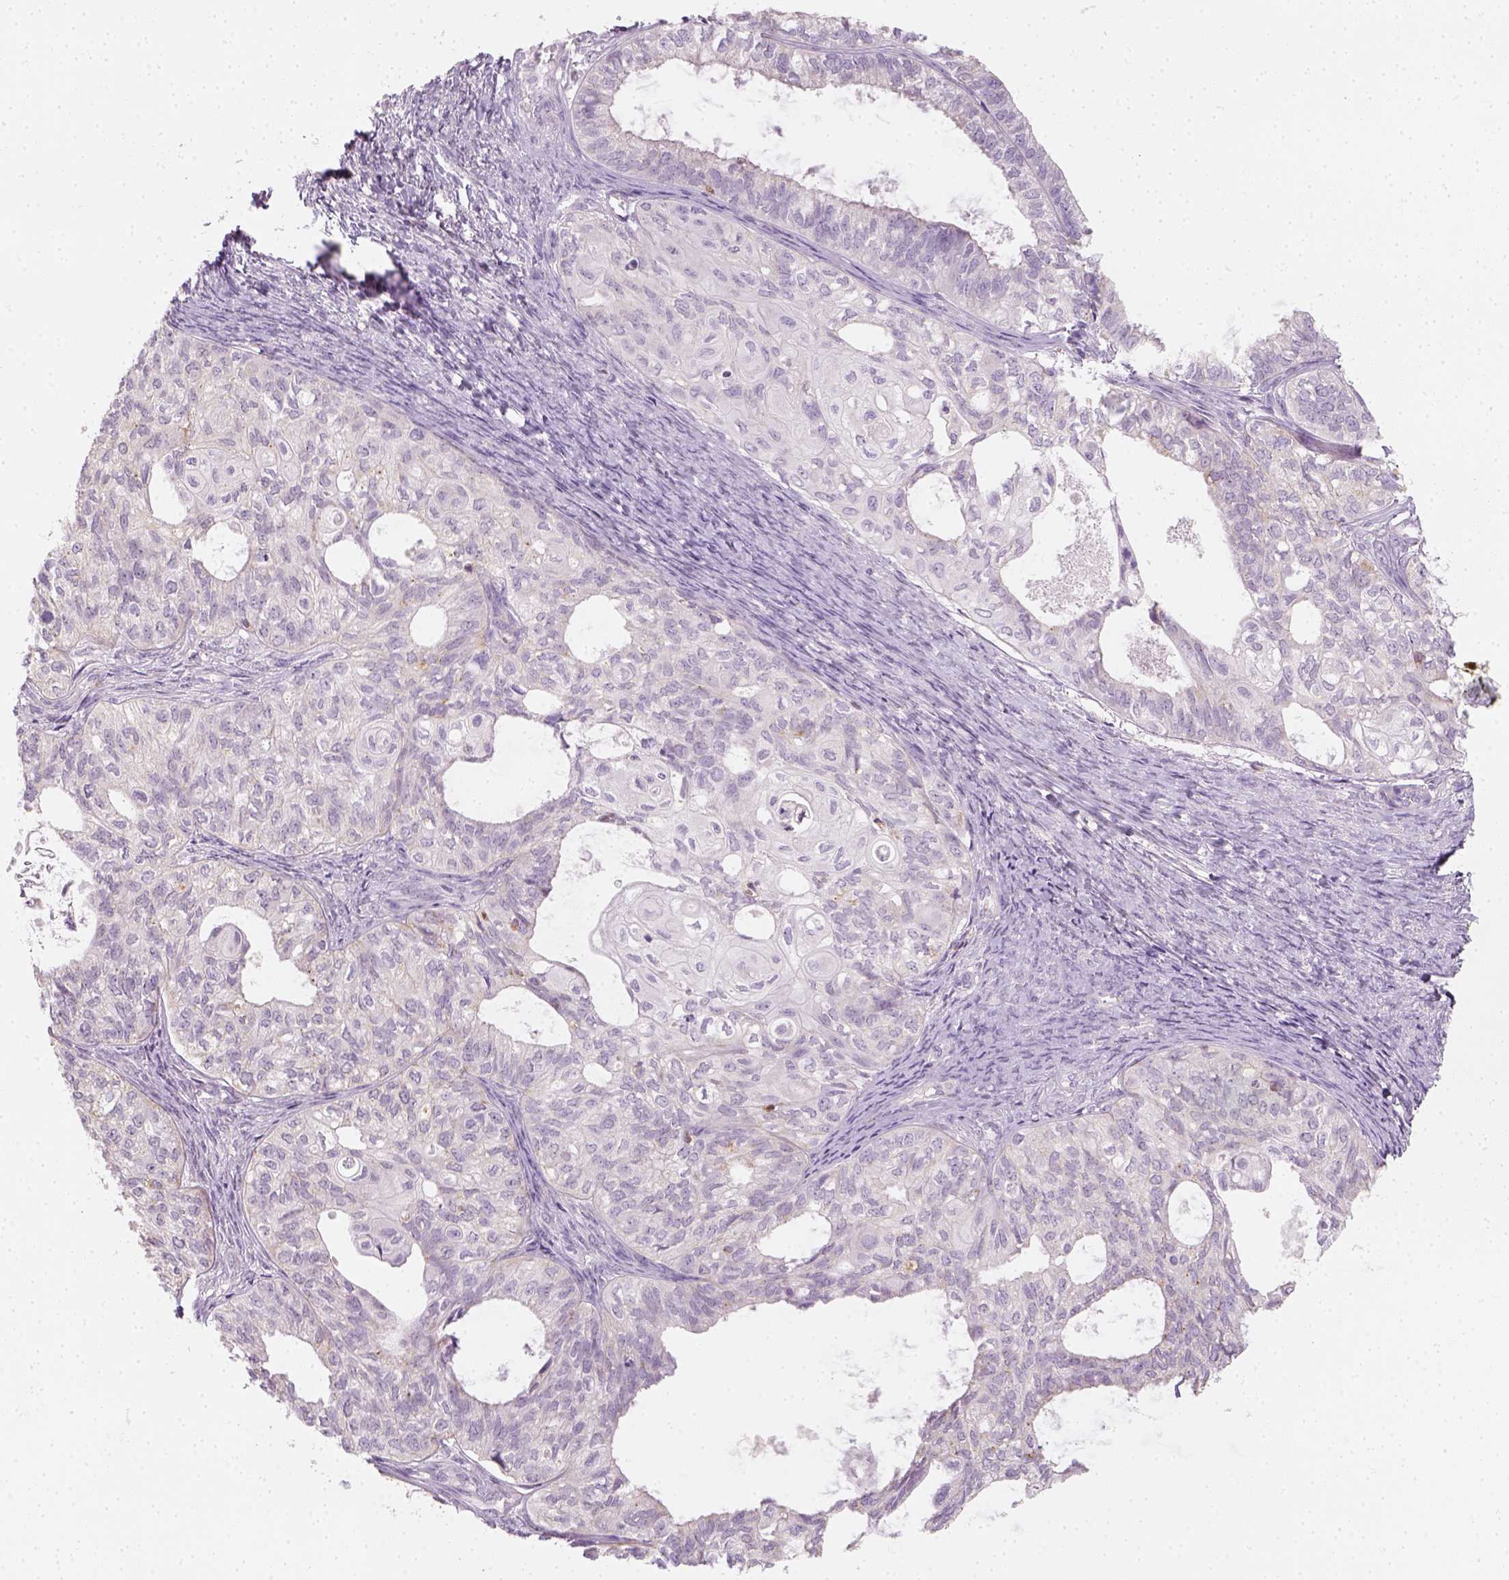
{"staining": {"intensity": "negative", "quantity": "none", "location": "none"}, "tissue": "ovarian cancer", "cell_type": "Tumor cells", "image_type": "cancer", "snomed": [{"axis": "morphology", "description": "Carcinoma, endometroid"}, {"axis": "topography", "description": "Ovary"}], "caption": "High magnification brightfield microscopy of ovarian cancer stained with DAB (brown) and counterstained with hematoxylin (blue): tumor cells show no significant positivity.", "gene": "FAM163B", "patient": {"sex": "female", "age": 64}}